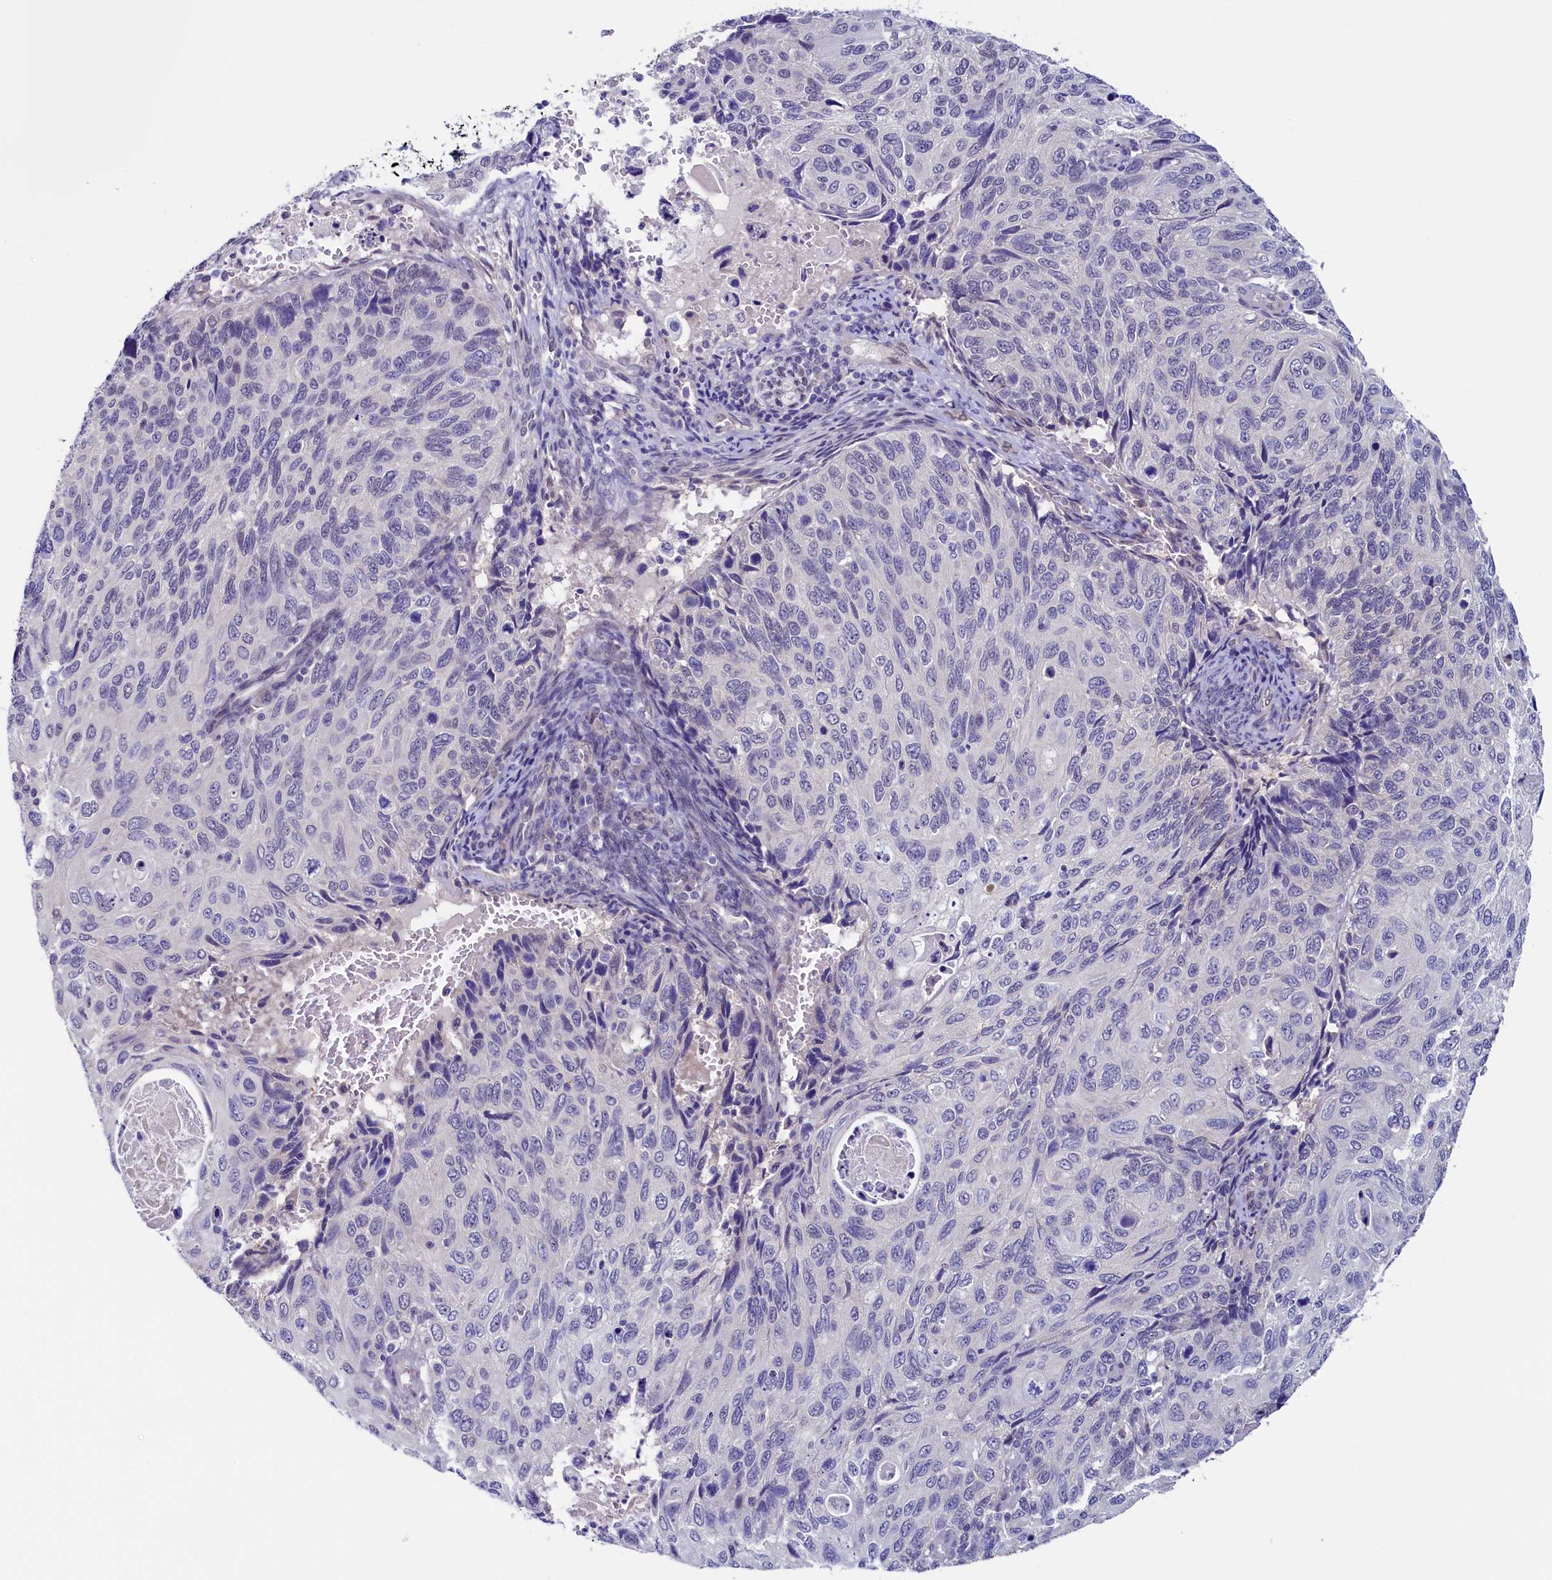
{"staining": {"intensity": "negative", "quantity": "none", "location": "none"}, "tissue": "cervical cancer", "cell_type": "Tumor cells", "image_type": "cancer", "snomed": [{"axis": "morphology", "description": "Squamous cell carcinoma, NOS"}, {"axis": "topography", "description": "Cervix"}], "caption": "The micrograph exhibits no significant expression in tumor cells of squamous cell carcinoma (cervical).", "gene": "FLYWCH2", "patient": {"sex": "female", "age": 70}}